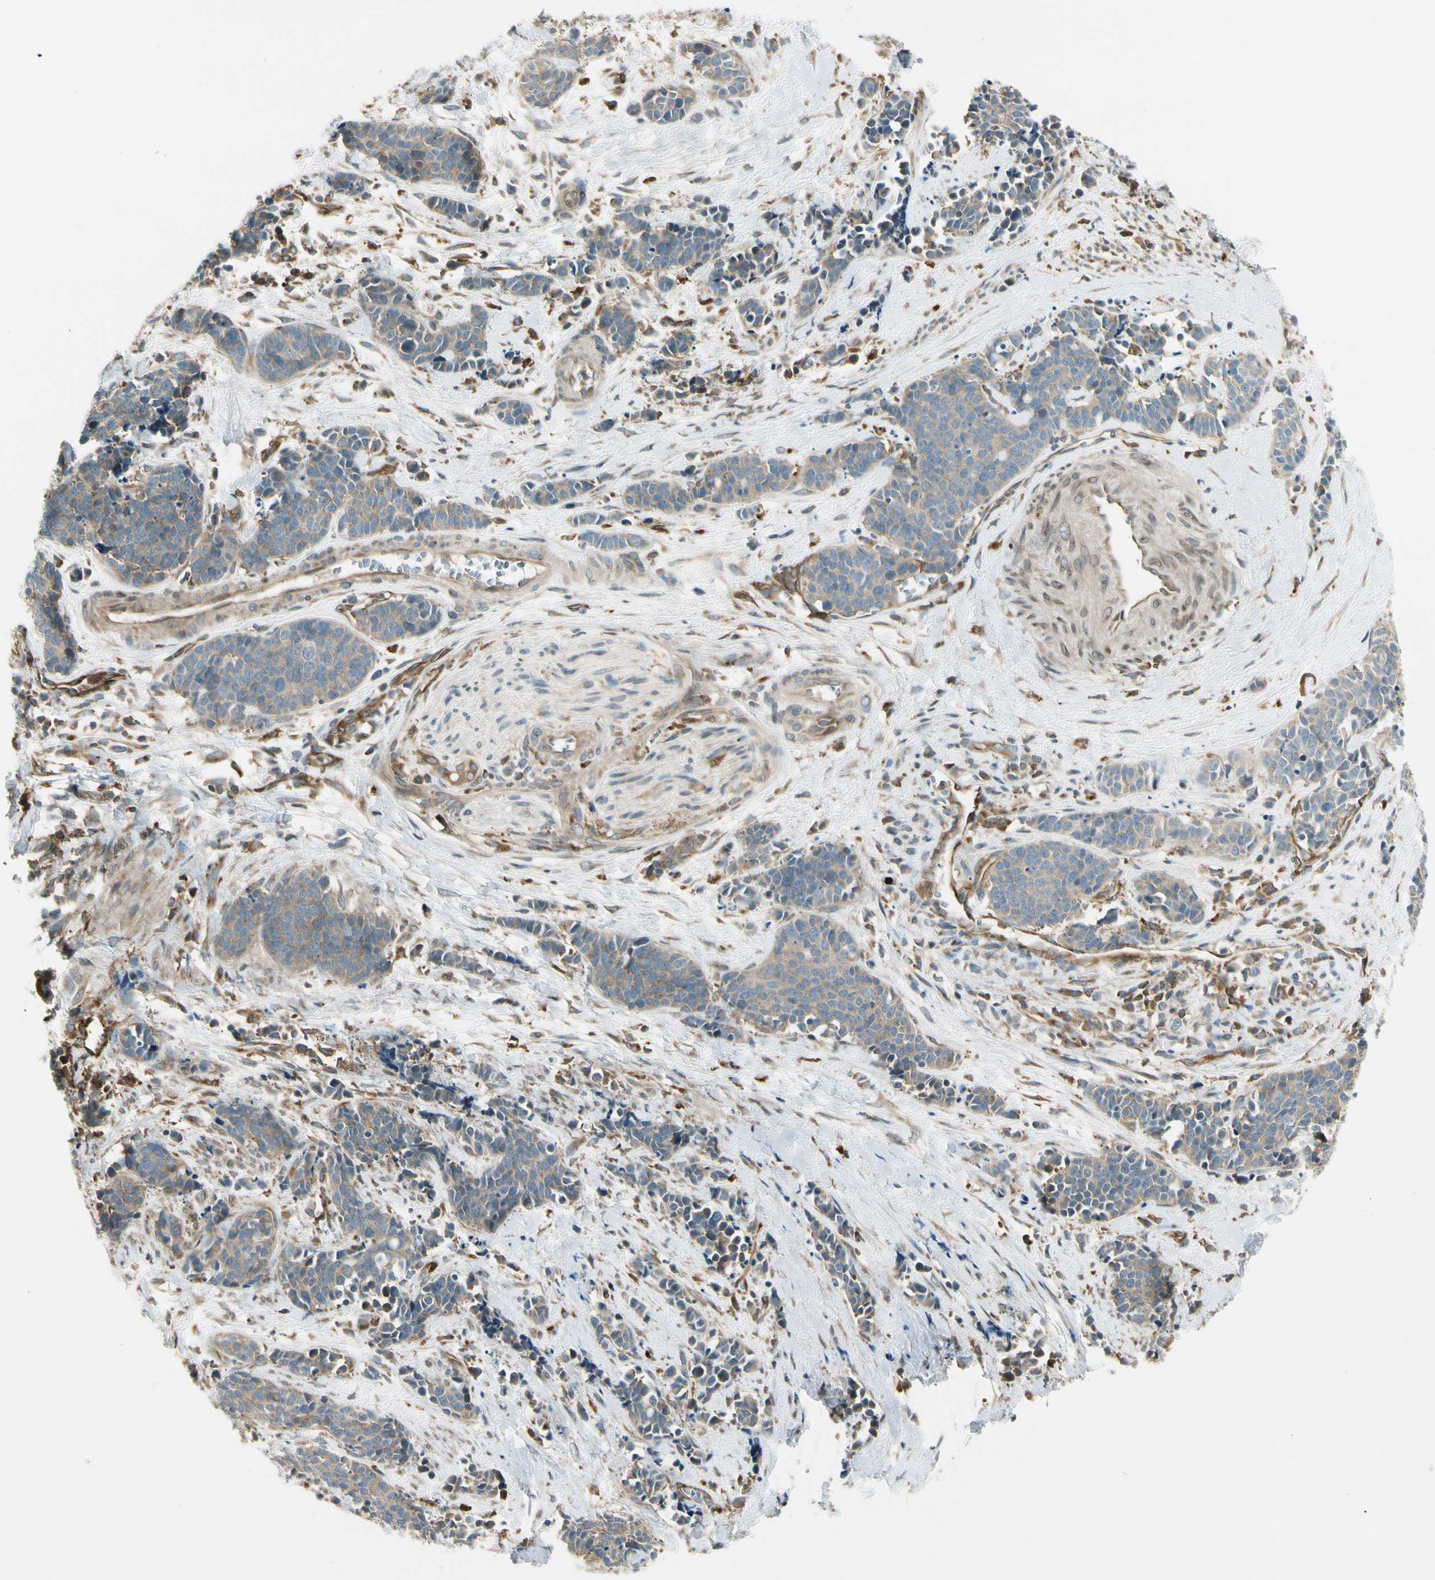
{"staining": {"intensity": "weak", "quantity": ">75%", "location": "cytoplasmic/membranous"}, "tissue": "cervical cancer", "cell_type": "Tumor cells", "image_type": "cancer", "snomed": [{"axis": "morphology", "description": "Squamous cell carcinoma, NOS"}, {"axis": "topography", "description": "Cervix"}], "caption": "A micrograph showing weak cytoplasmic/membranous positivity in about >75% of tumor cells in cervical cancer (squamous cell carcinoma), as visualized by brown immunohistochemical staining.", "gene": "TRIO", "patient": {"sex": "female", "age": 35}}